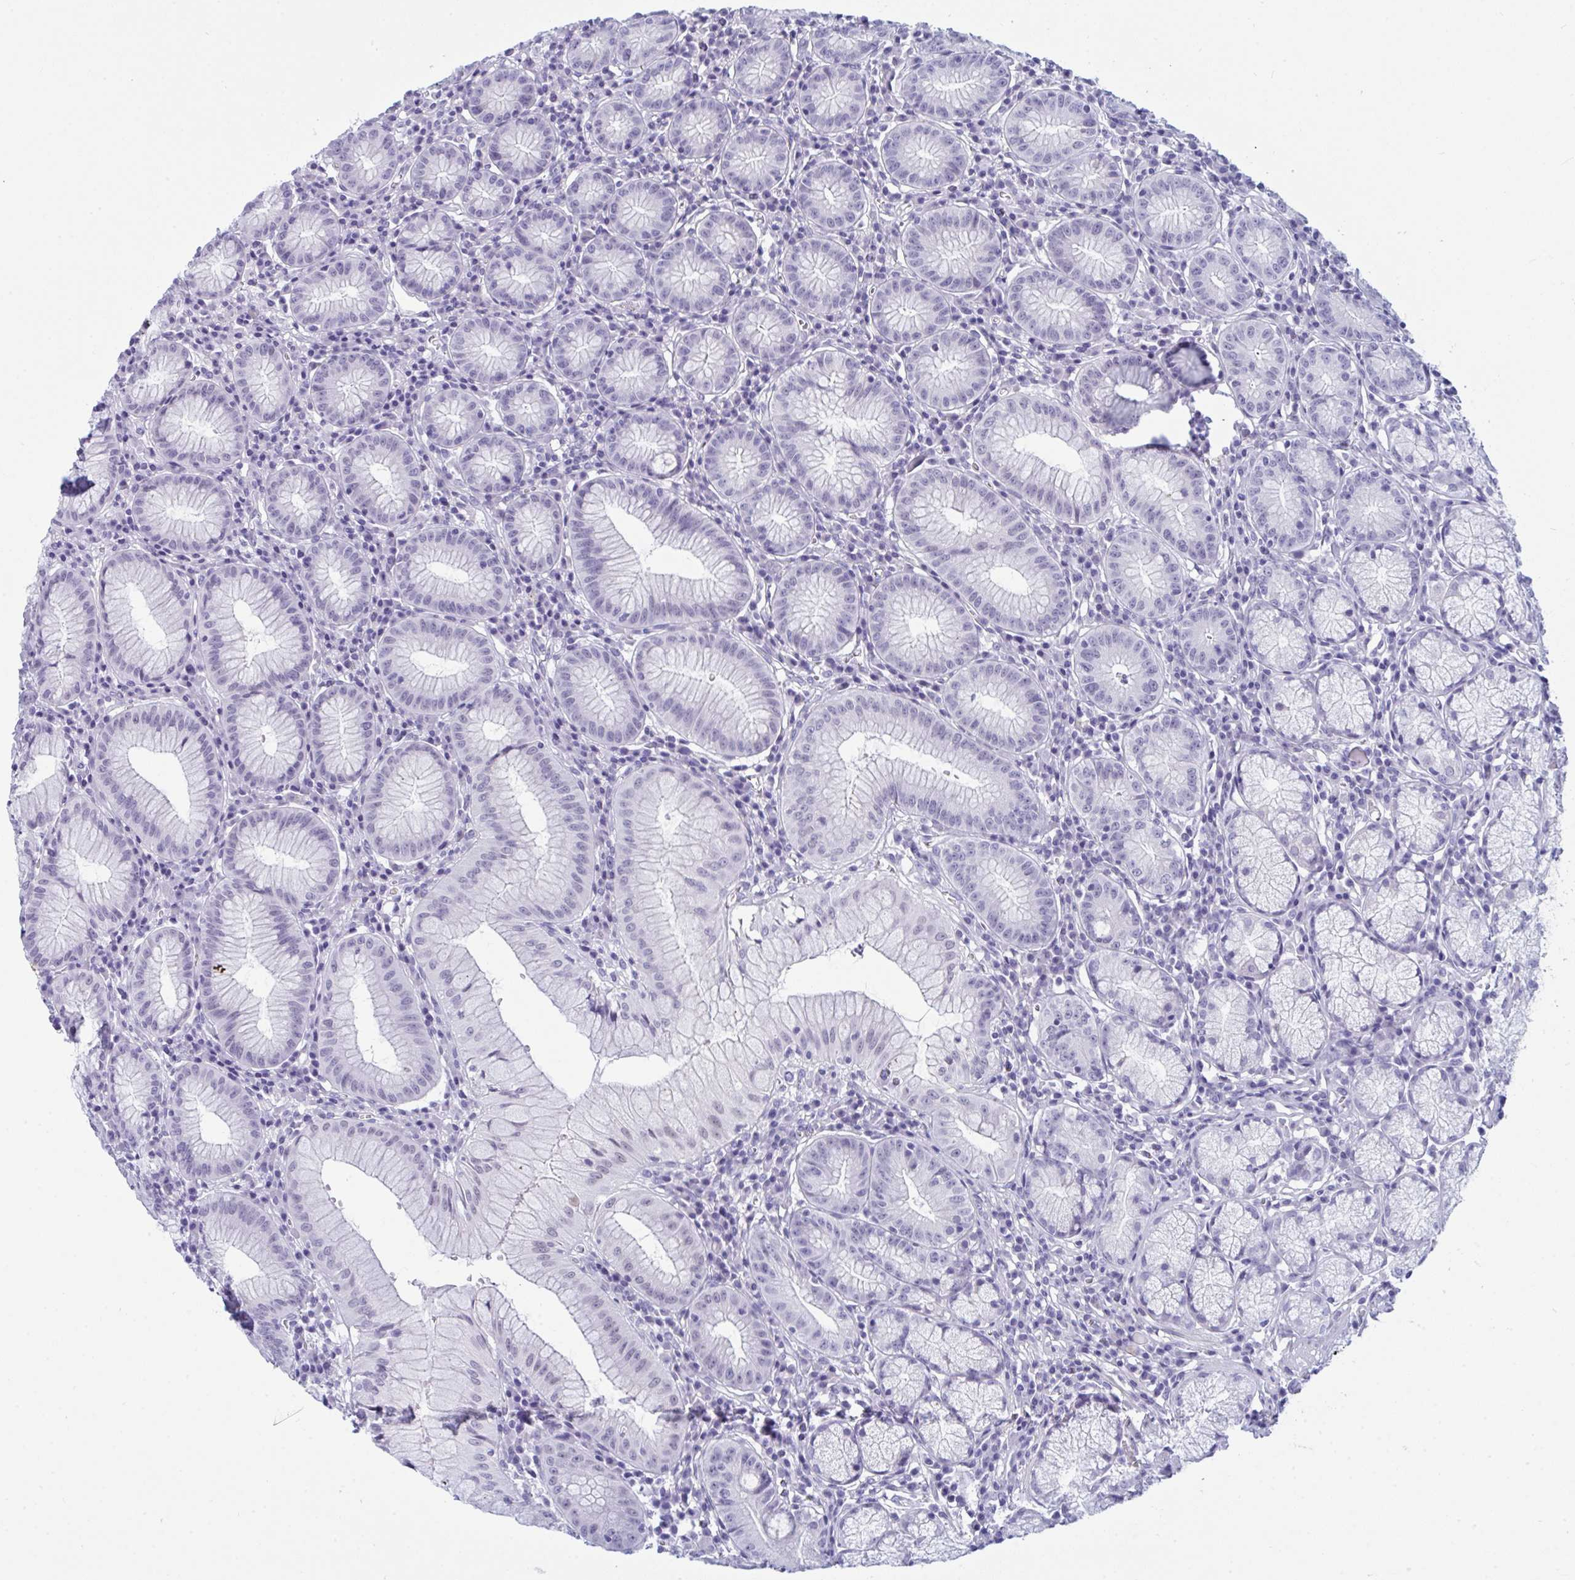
{"staining": {"intensity": "negative", "quantity": "none", "location": "none"}, "tissue": "stomach", "cell_type": "Glandular cells", "image_type": "normal", "snomed": [{"axis": "morphology", "description": "Normal tissue, NOS"}, {"axis": "topography", "description": "Stomach"}], "caption": "This is a micrograph of immunohistochemistry (IHC) staining of normal stomach, which shows no positivity in glandular cells. The staining was performed using DAB to visualize the protein expression in brown, while the nuclei were stained in blue with hematoxylin (Magnification: 20x).", "gene": "PRDM9", "patient": {"sex": "male", "age": 55}}